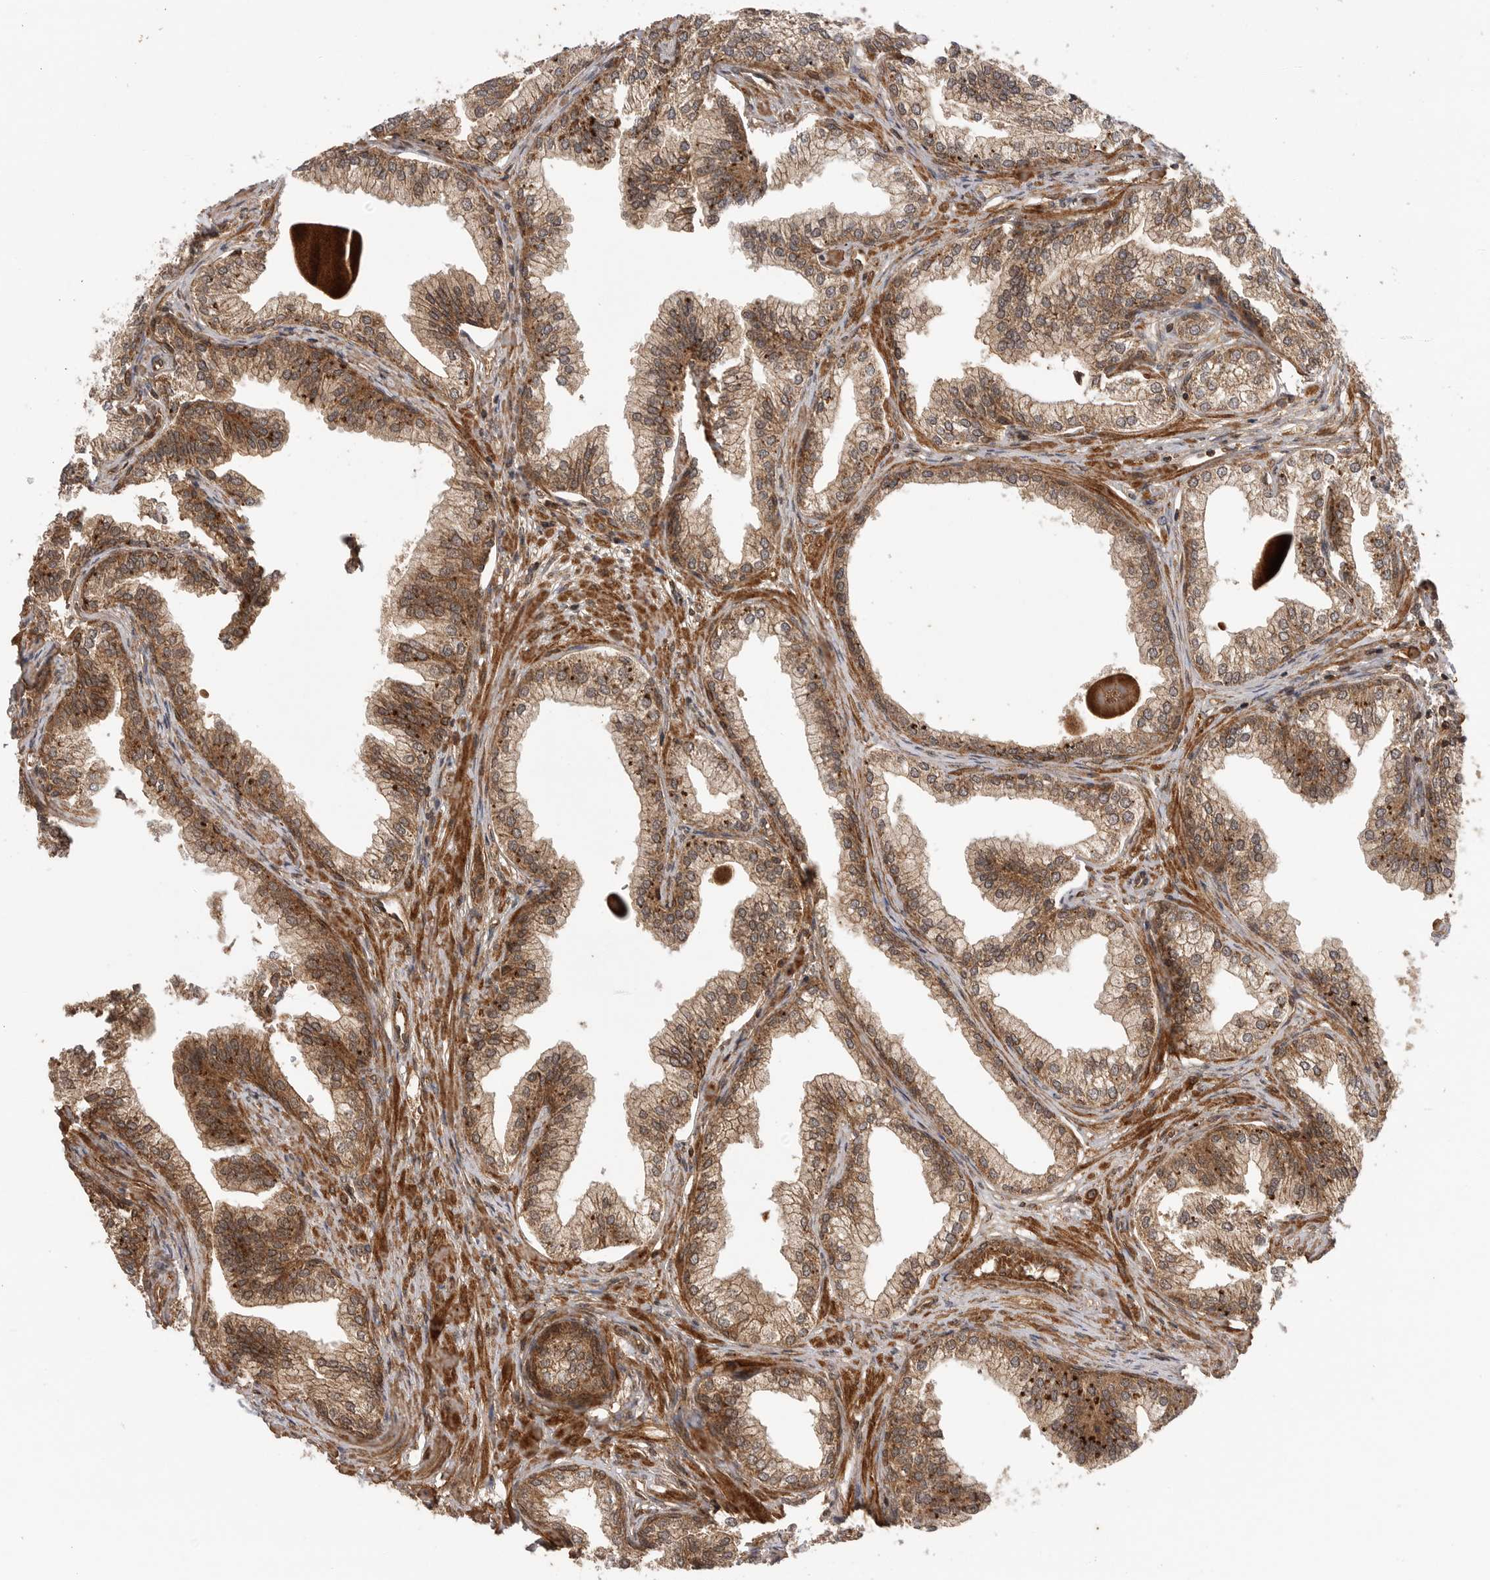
{"staining": {"intensity": "strong", "quantity": ">75%", "location": "cytoplasmic/membranous"}, "tissue": "prostate", "cell_type": "Glandular cells", "image_type": "normal", "snomed": [{"axis": "morphology", "description": "Normal tissue, NOS"}, {"axis": "morphology", "description": "Urothelial carcinoma, Low grade"}, {"axis": "topography", "description": "Urinary bladder"}, {"axis": "topography", "description": "Prostate"}], "caption": "IHC (DAB (3,3'-diaminobenzidine)) staining of benign prostate demonstrates strong cytoplasmic/membranous protein staining in about >75% of glandular cells. Using DAB (brown) and hematoxylin (blue) stains, captured at high magnification using brightfield microscopy.", "gene": "PRDX4", "patient": {"sex": "male", "age": 60}}